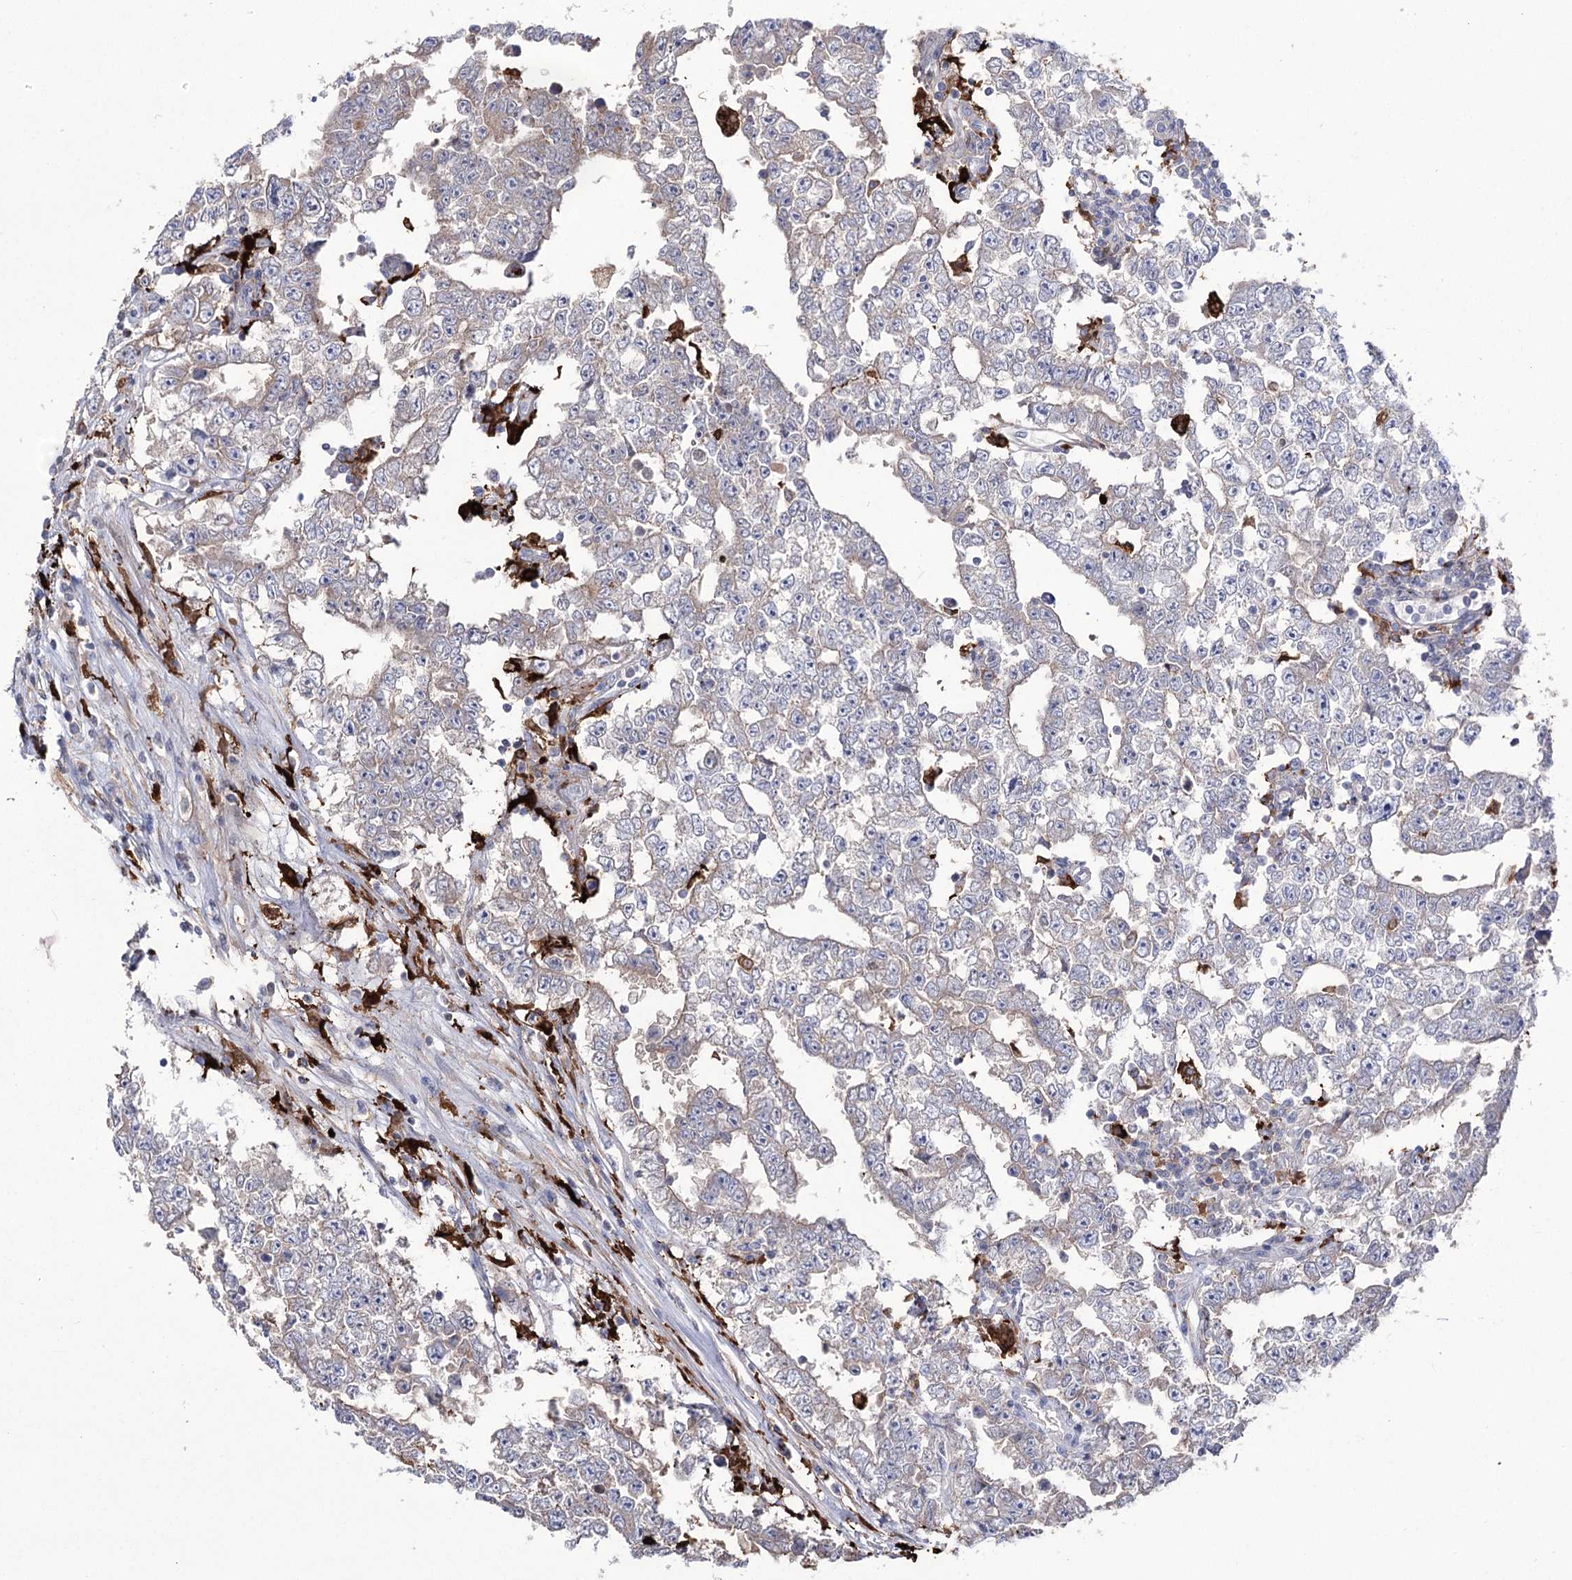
{"staining": {"intensity": "weak", "quantity": "<25%", "location": "cytoplasmic/membranous"}, "tissue": "testis cancer", "cell_type": "Tumor cells", "image_type": "cancer", "snomed": [{"axis": "morphology", "description": "Carcinoma, Embryonal, NOS"}, {"axis": "topography", "description": "Testis"}], "caption": "Immunohistochemistry of human testis cancer (embryonal carcinoma) exhibits no staining in tumor cells.", "gene": "ZNF622", "patient": {"sex": "male", "age": 25}}